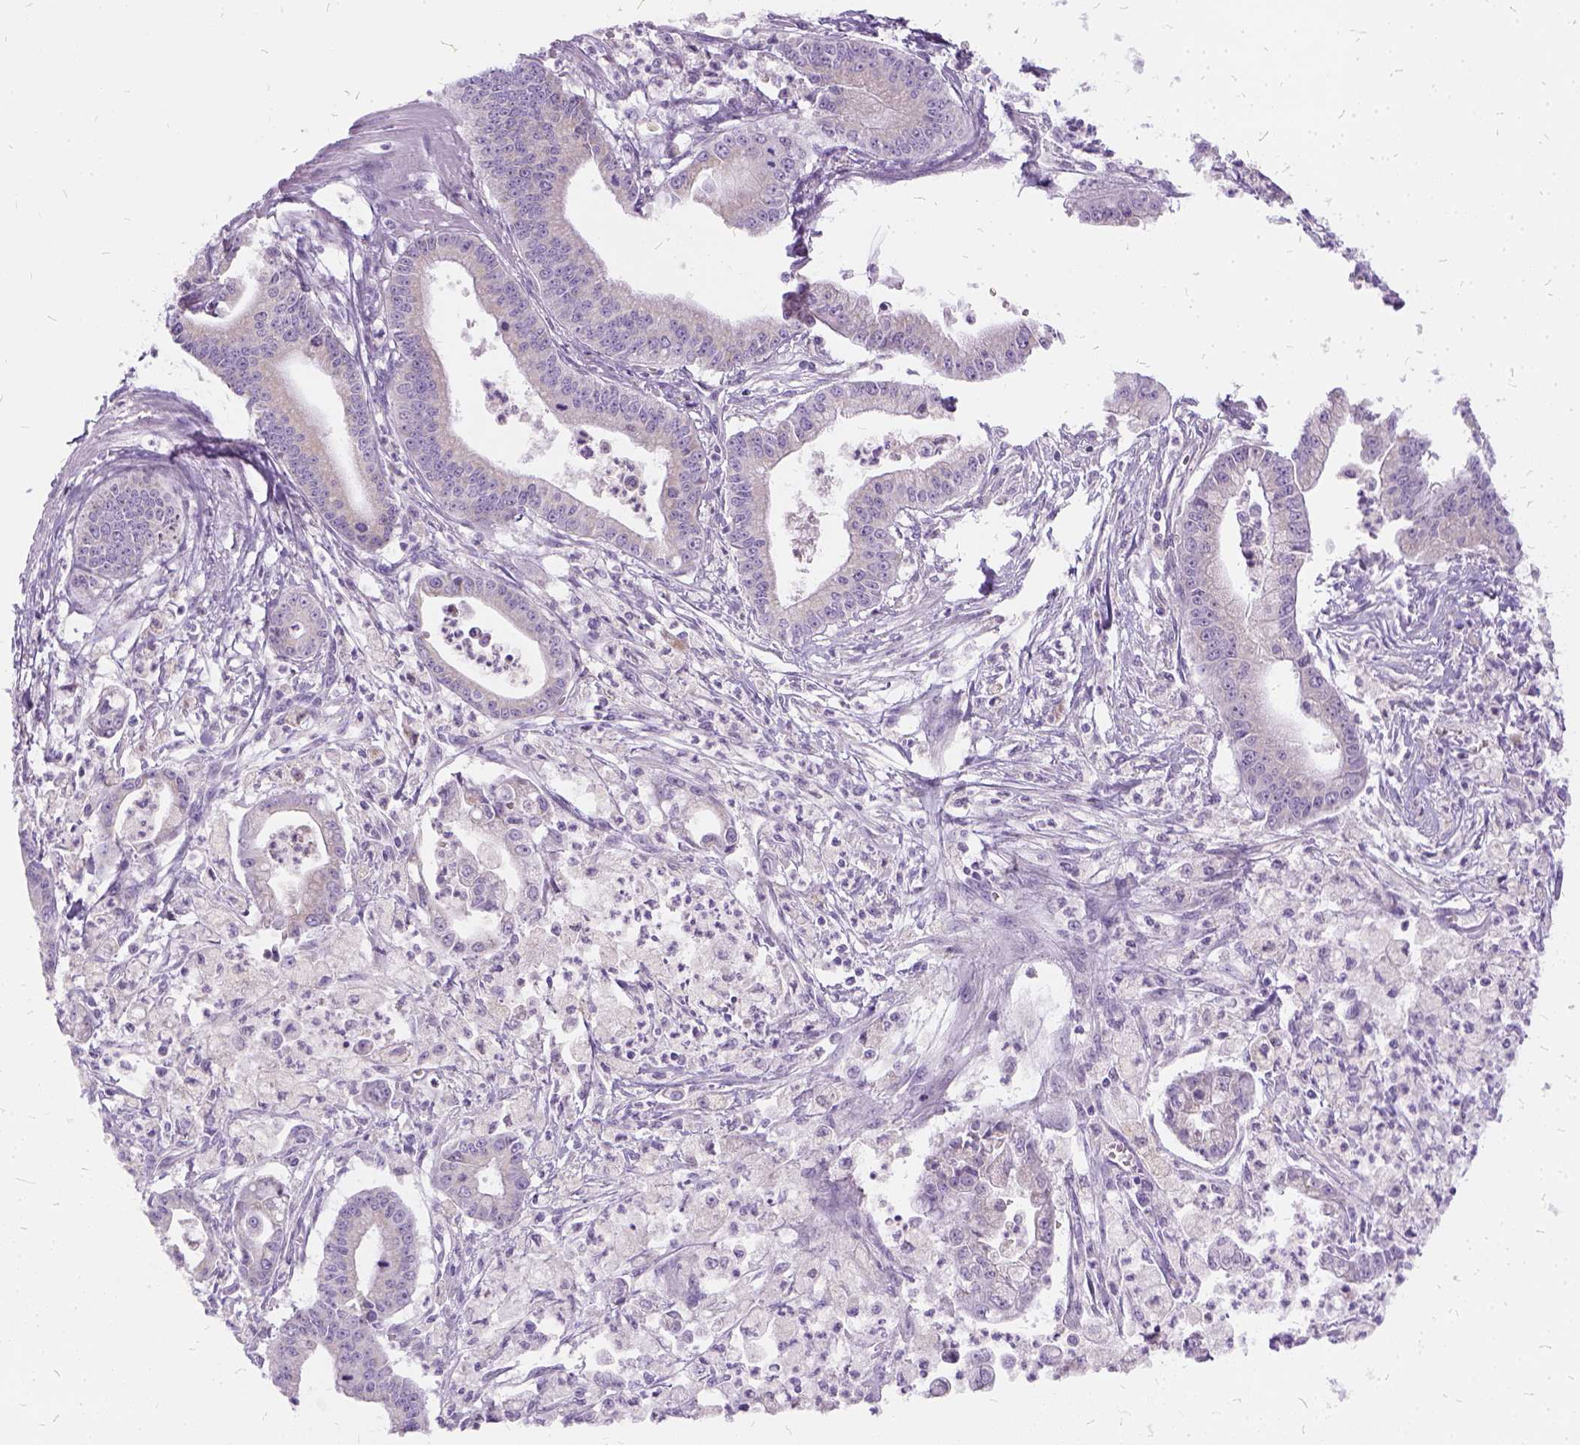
{"staining": {"intensity": "negative", "quantity": "none", "location": "none"}, "tissue": "pancreatic cancer", "cell_type": "Tumor cells", "image_type": "cancer", "snomed": [{"axis": "morphology", "description": "Adenocarcinoma, NOS"}, {"axis": "topography", "description": "Pancreas"}], "caption": "IHC of human adenocarcinoma (pancreatic) exhibits no positivity in tumor cells. (Immunohistochemistry, brightfield microscopy, high magnification).", "gene": "FDX1", "patient": {"sex": "female", "age": 65}}